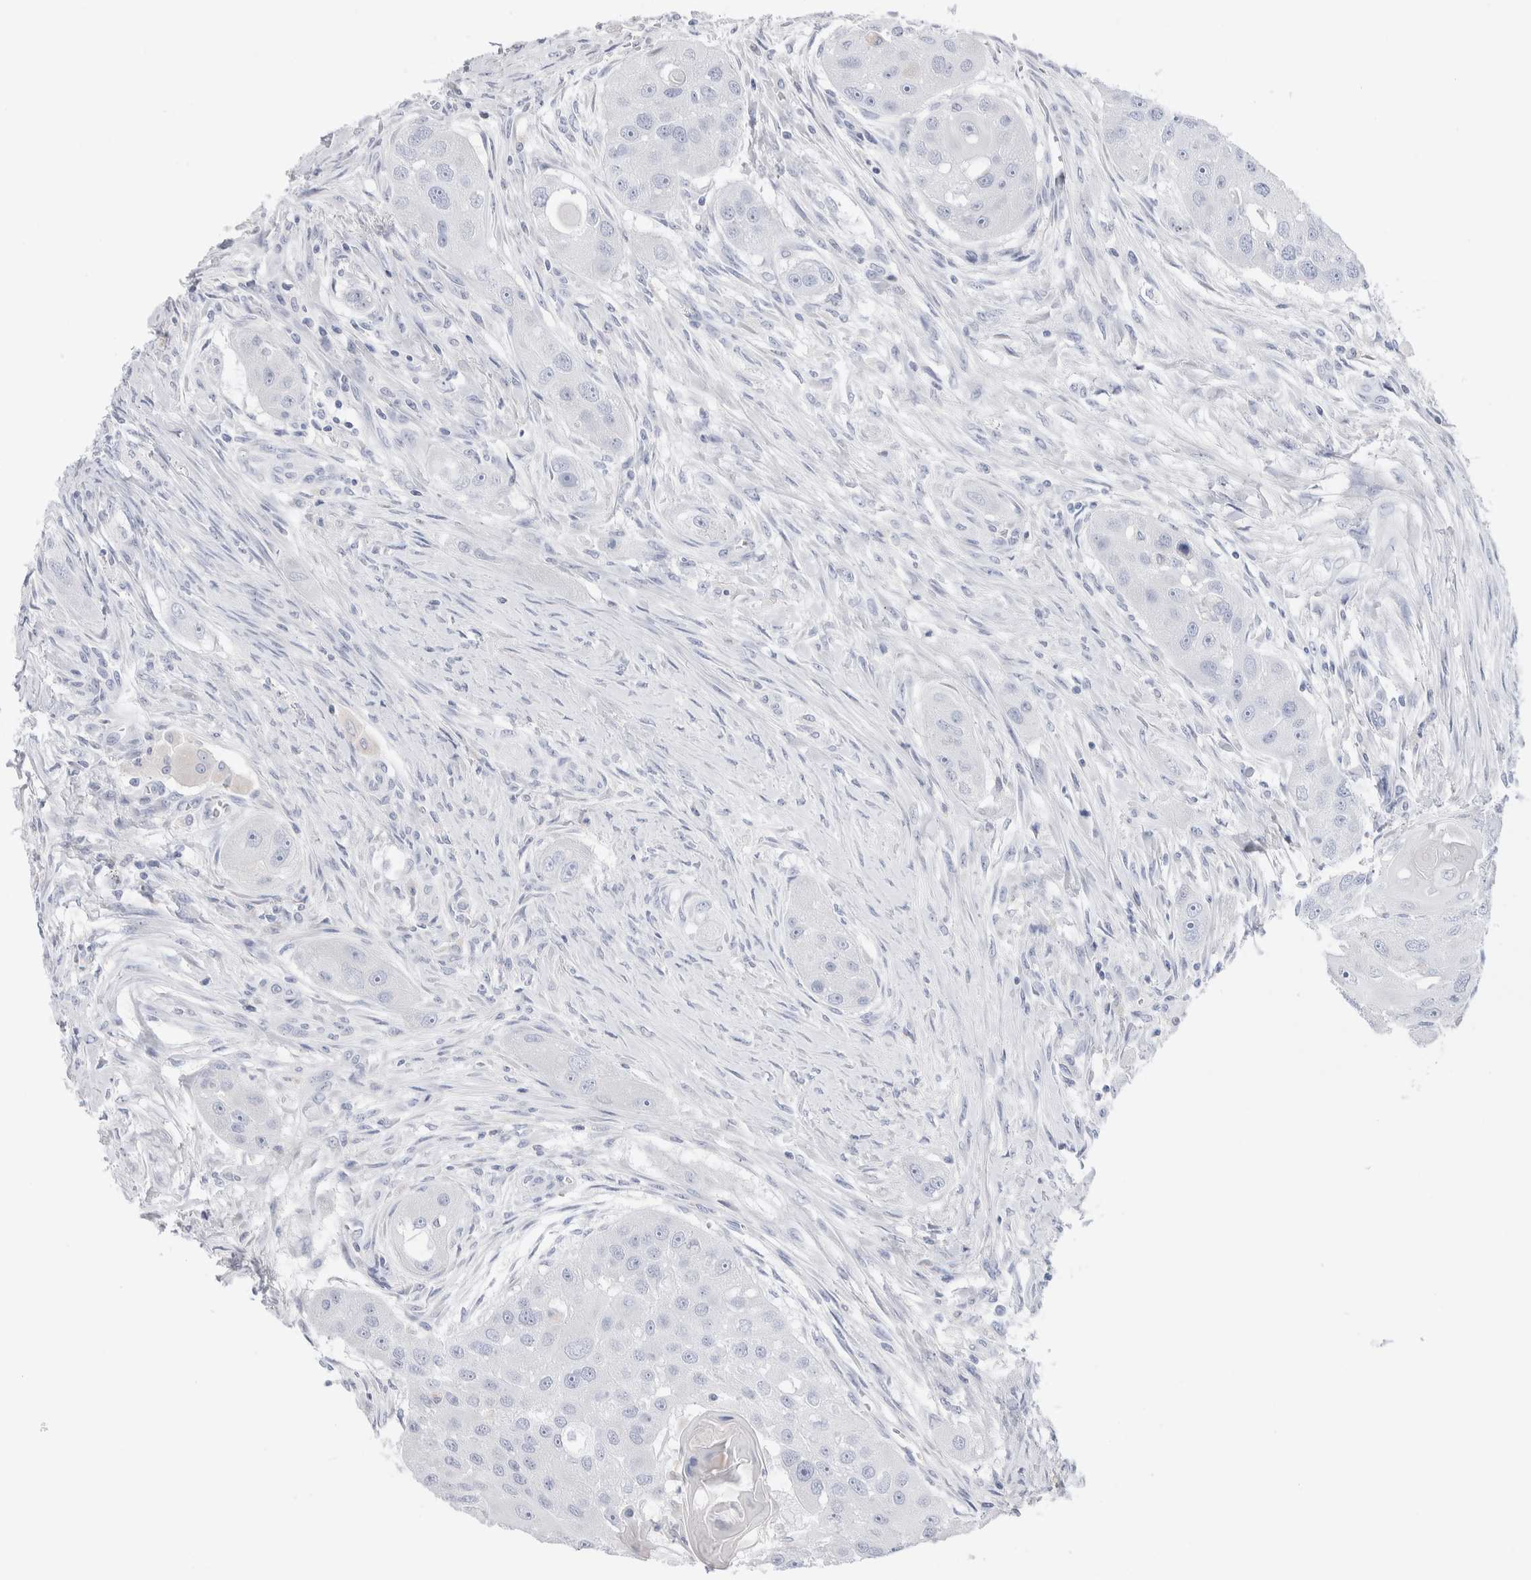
{"staining": {"intensity": "negative", "quantity": "none", "location": "none"}, "tissue": "head and neck cancer", "cell_type": "Tumor cells", "image_type": "cancer", "snomed": [{"axis": "morphology", "description": "Normal tissue, NOS"}, {"axis": "morphology", "description": "Squamous cell carcinoma, NOS"}, {"axis": "topography", "description": "Skeletal muscle"}, {"axis": "topography", "description": "Head-Neck"}], "caption": "There is no significant expression in tumor cells of squamous cell carcinoma (head and neck).", "gene": "GDA", "patient": {"sex": "male", "age": 51}}